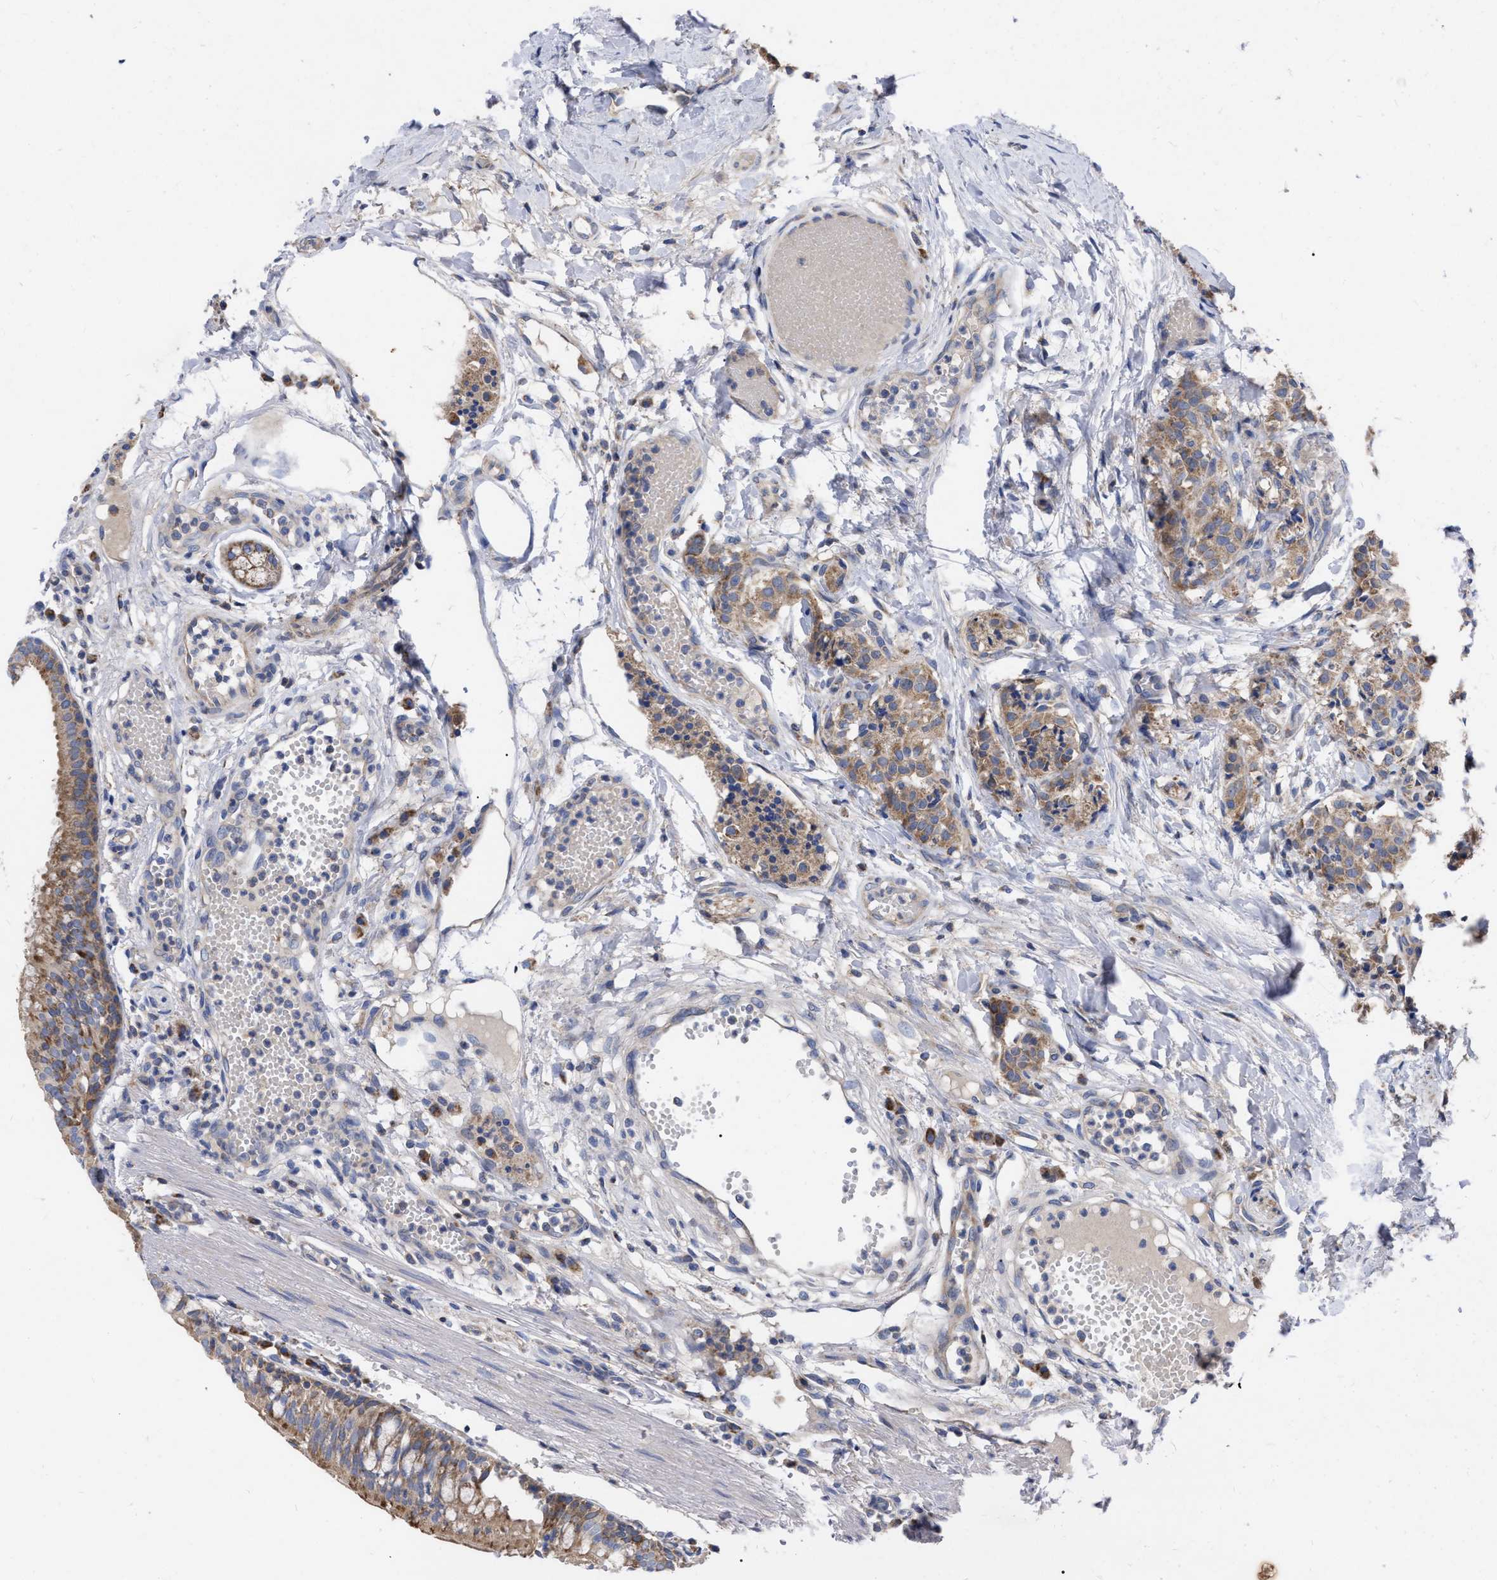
{"staining": {"intensity": "moderate", "quantity": ">75%", "location": "cytoplasmic/membranous"}, "tissue": "carcinoid", "cell_type": "Tumor cells", "image_type": "cancer", "snomed": [{"axis": "morphology", "description": "Carcinoid, malignant, NOS"}, {"axis": "topography", "description": "Lung"}], "caption": "DAB (3,3'-diaminobenzidine) immunohistochemical staining of human malignant carcinoid reveals moderate cytoplasmic/membranous protein expression in approximately >75% of tumor cells.", "gene": "CDKN2C", "patient": {"sex": "male", "age": 30}}